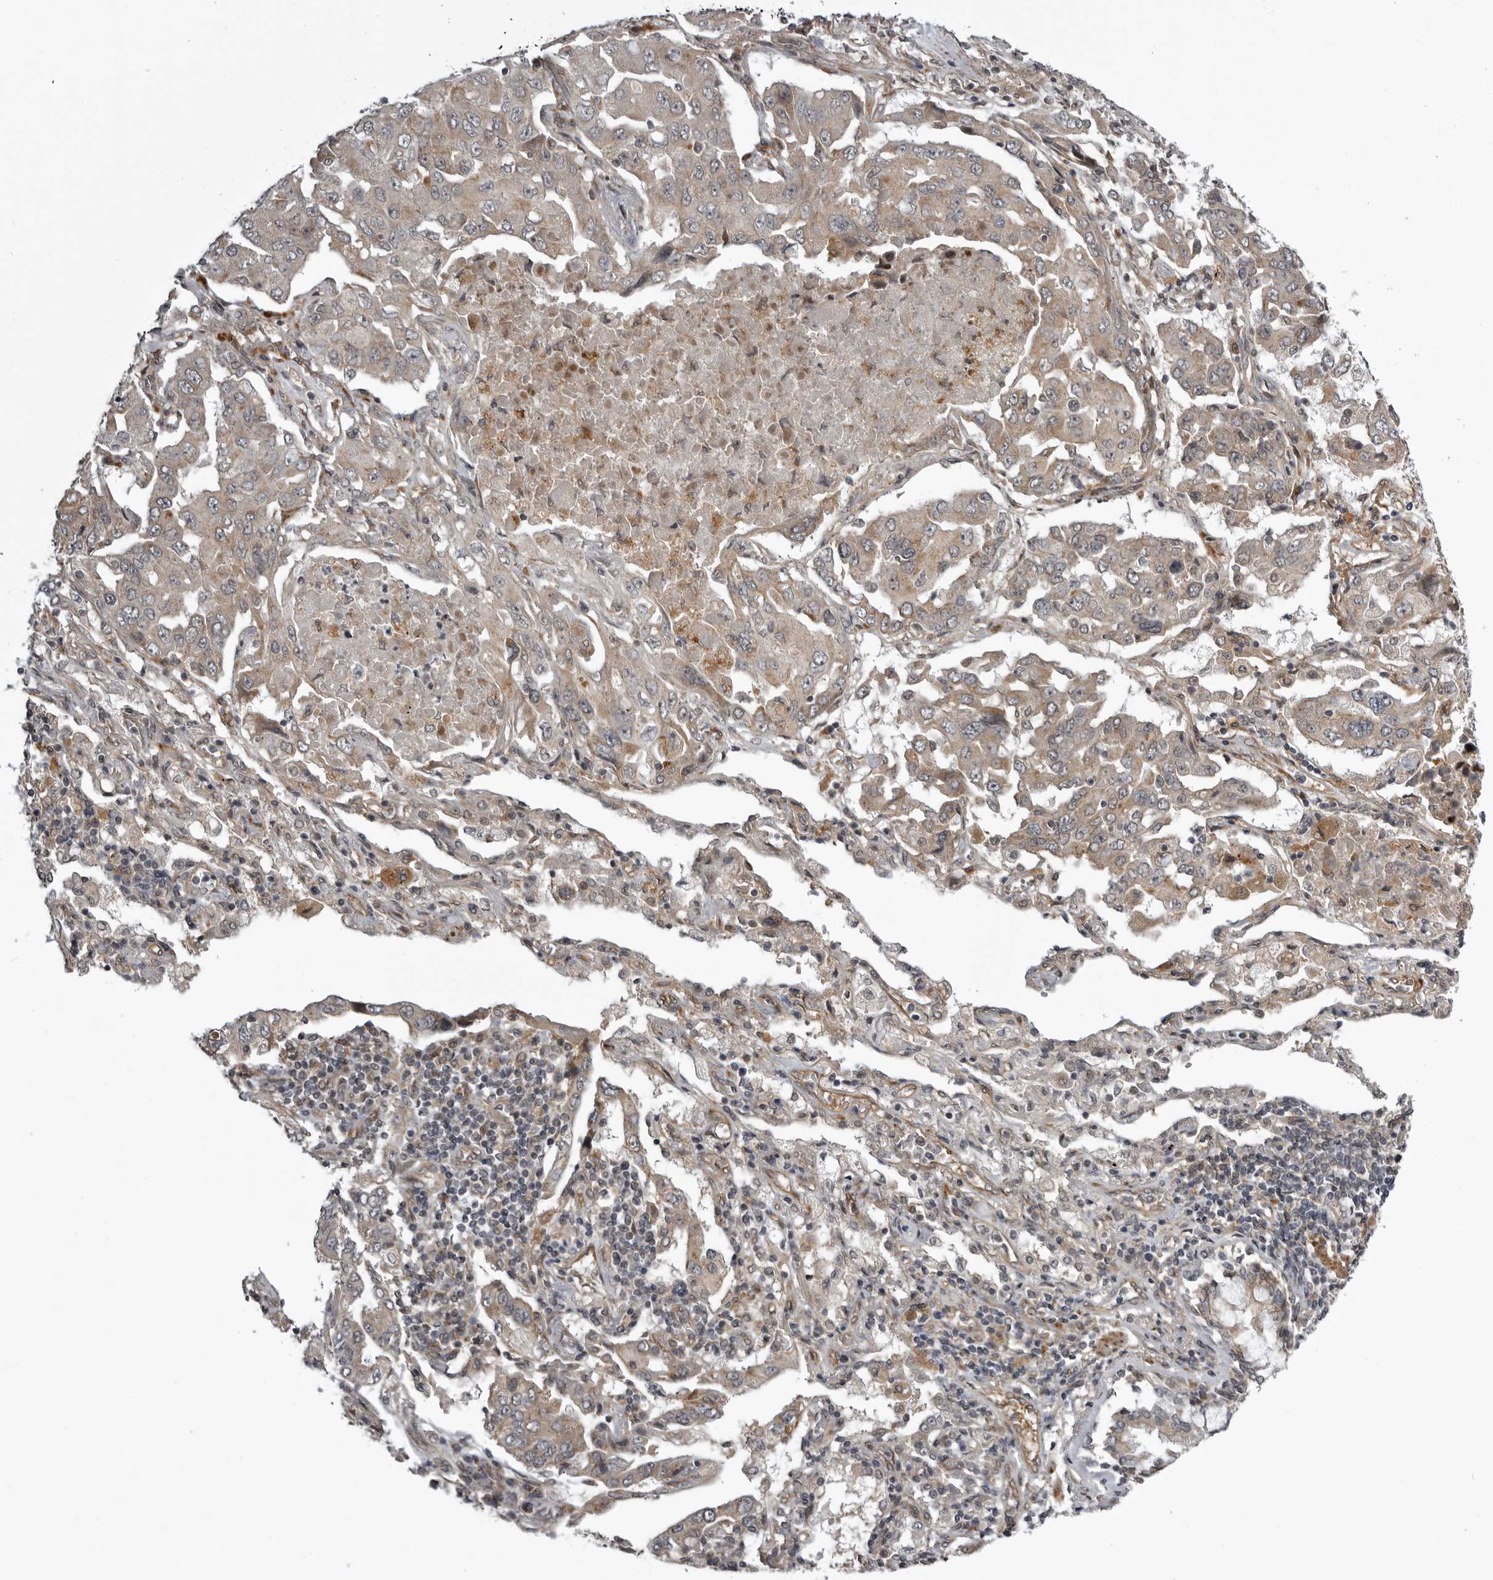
{"staining": {"intensity": "weak", "quantity": ">75%", "location": "cytoplasmic/membranous"}, "tissue": "lung cancer", "cell_type": "Tumor cells", "image_type": "cancer", "snomed": [{"axis": "morphology", "description": "Adenocarcinoma, NOS"}, {"axis": "topography", "description": "Lung"}], "caption": "Weak cytoplasmic/membranous protein positivity is identified in approximately >75% of tumor cells in lung cancer. The staining was performed using DAB (3,3'-diaminobenzidine), with brown indicating positive protein expression. Nuclei are stained blue with hematoxylin.", "gene": "SNX16", "patient": {"sex": "female", "age": 65}}